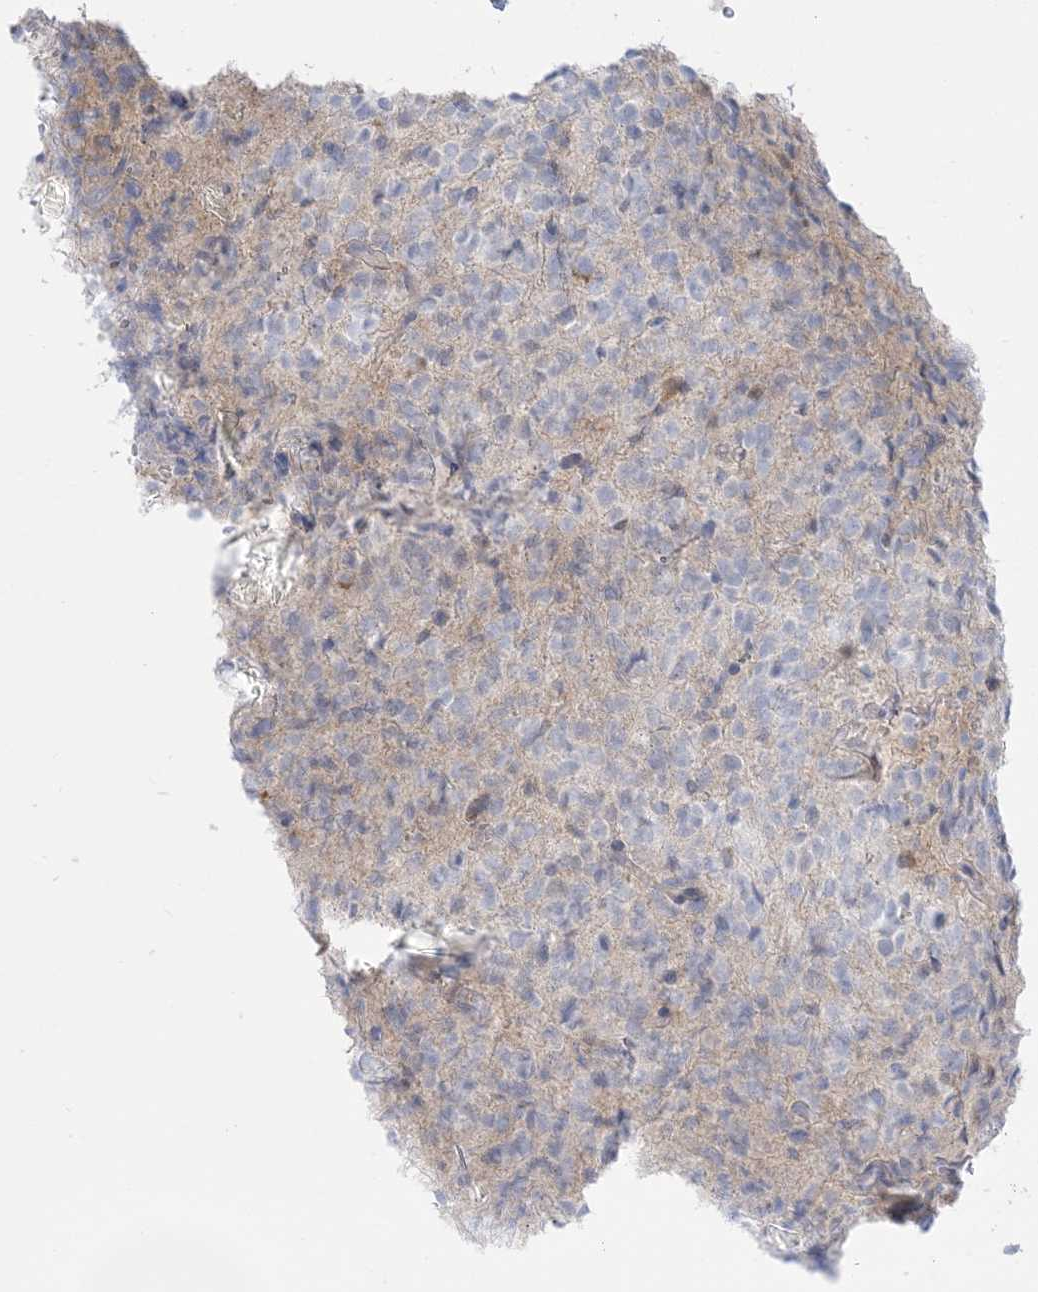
{"staining": {"intensity": "negative", "quantity": "none", "location": "none"}, "tissue": "glioma", "cell_type": "Tumor cells", "image_type": "cancer", "snomed": [{"axis": "morphology", "description": "Glioma, malignant, High grade"}, {"axis": "topography", "description": "Brain"}], "caption": "Immunohistochemistry image of human glioma stained for a protein (brown), which exhibits no staining in tumor cells.", "gene": "THADA", "patient": {"sex": "male", "age": 34}}